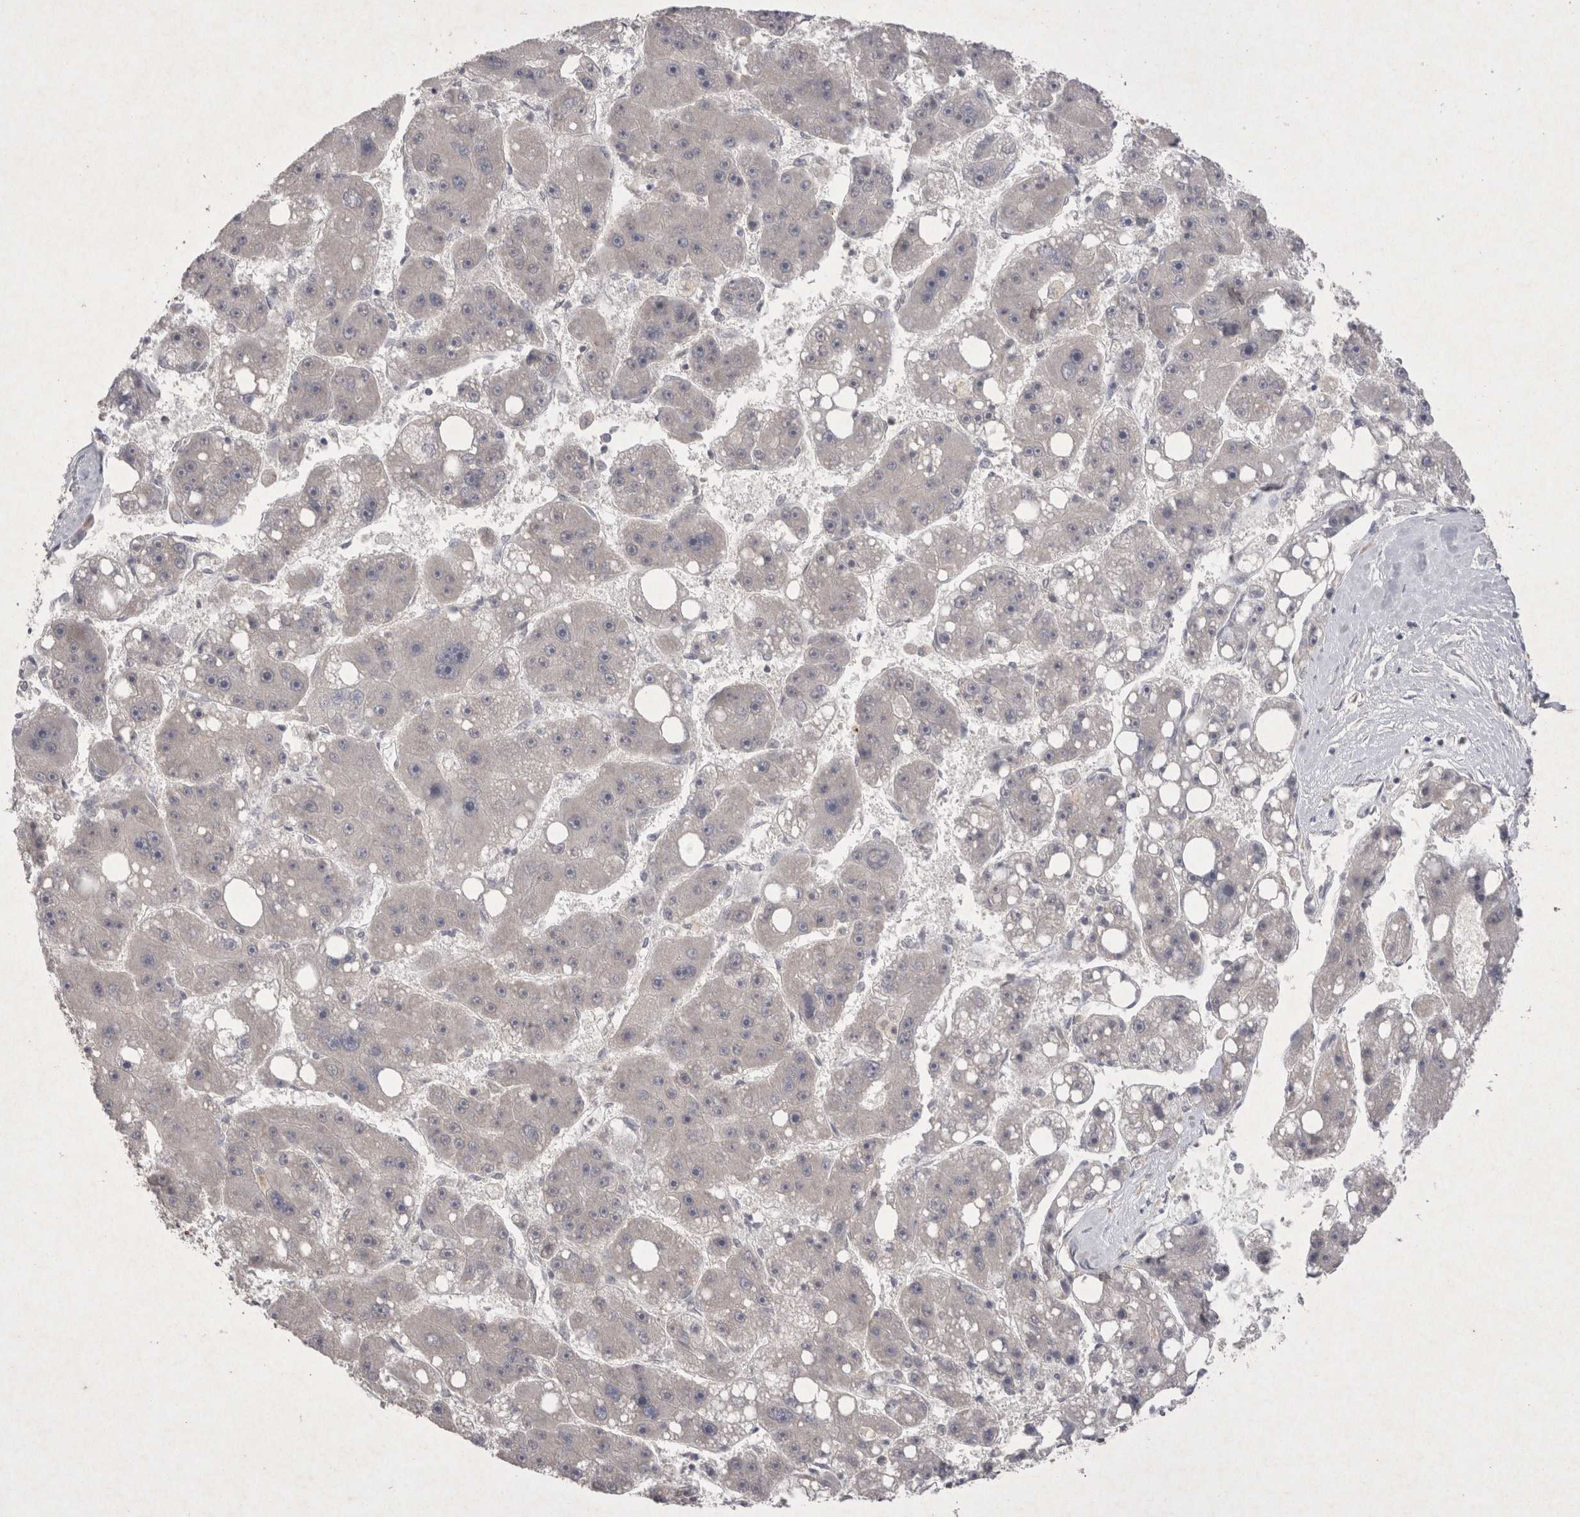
{"staining": {"intensity": "negative", "quantity": "none", "location": "none"}, "tissue": "liver cancer", "cell_type": "Tumor cells", "image_type": "cancer", "snomed": [{"axis": "morphology", "description": "Carcinoma, Hepatocellular, NOS"}, {"axis": "topography", "description": "Liver"}], "caption": "This is an immunohistochemistry (IHC) histopathology image of hepatocellular carcinoma (liver). There is no positivity in tumor cells.", "gene": "LYVE1", "patient": {"sex": "female", "age": 61}}